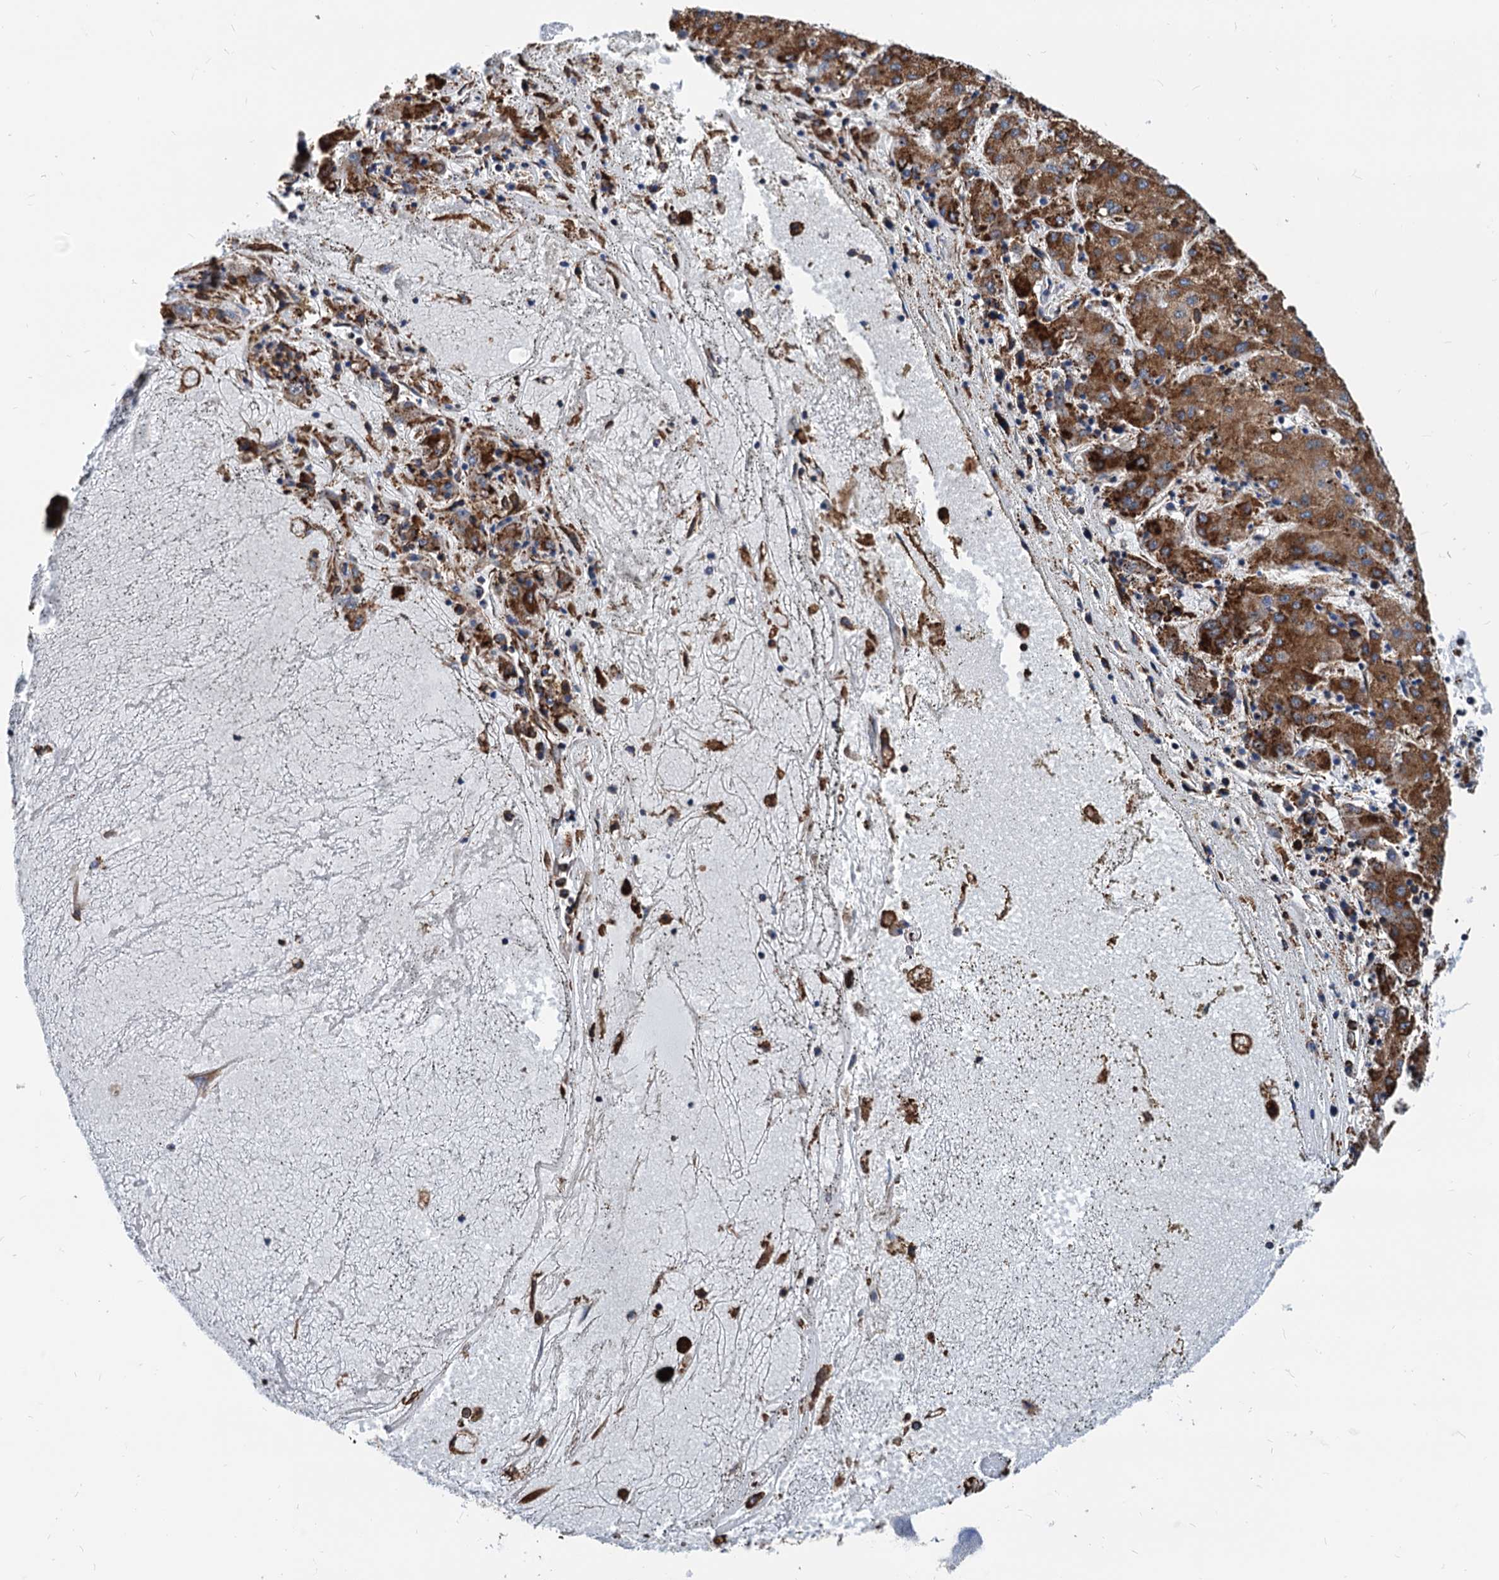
{"staining": {"intensity": "moderate", "quantity": ">75%", "location": "cytoplasmic/membranous"}, "tissue": "liver cancer", "cell_type": "Tumor cells", "image_type": "cancer", "snomed": [{"axis": "morphology", "description": "Carcinoma, Hepatocellular, NOS"}, {"axis": "topography", "description": "Liver"}], "caption": "Brown immunohistochemical staining in liver cancer (hepatocellular carcinoma) exhibits moderate cytoplasmic/membranous staining in approximately >75% of tumor cells. (DAB (3,3'-diaminobenzidine) = brown stain, brightfield microscopy at high magnification).", "gene": "HSPA5", "patient": {"sex": "male", "age": 72}}